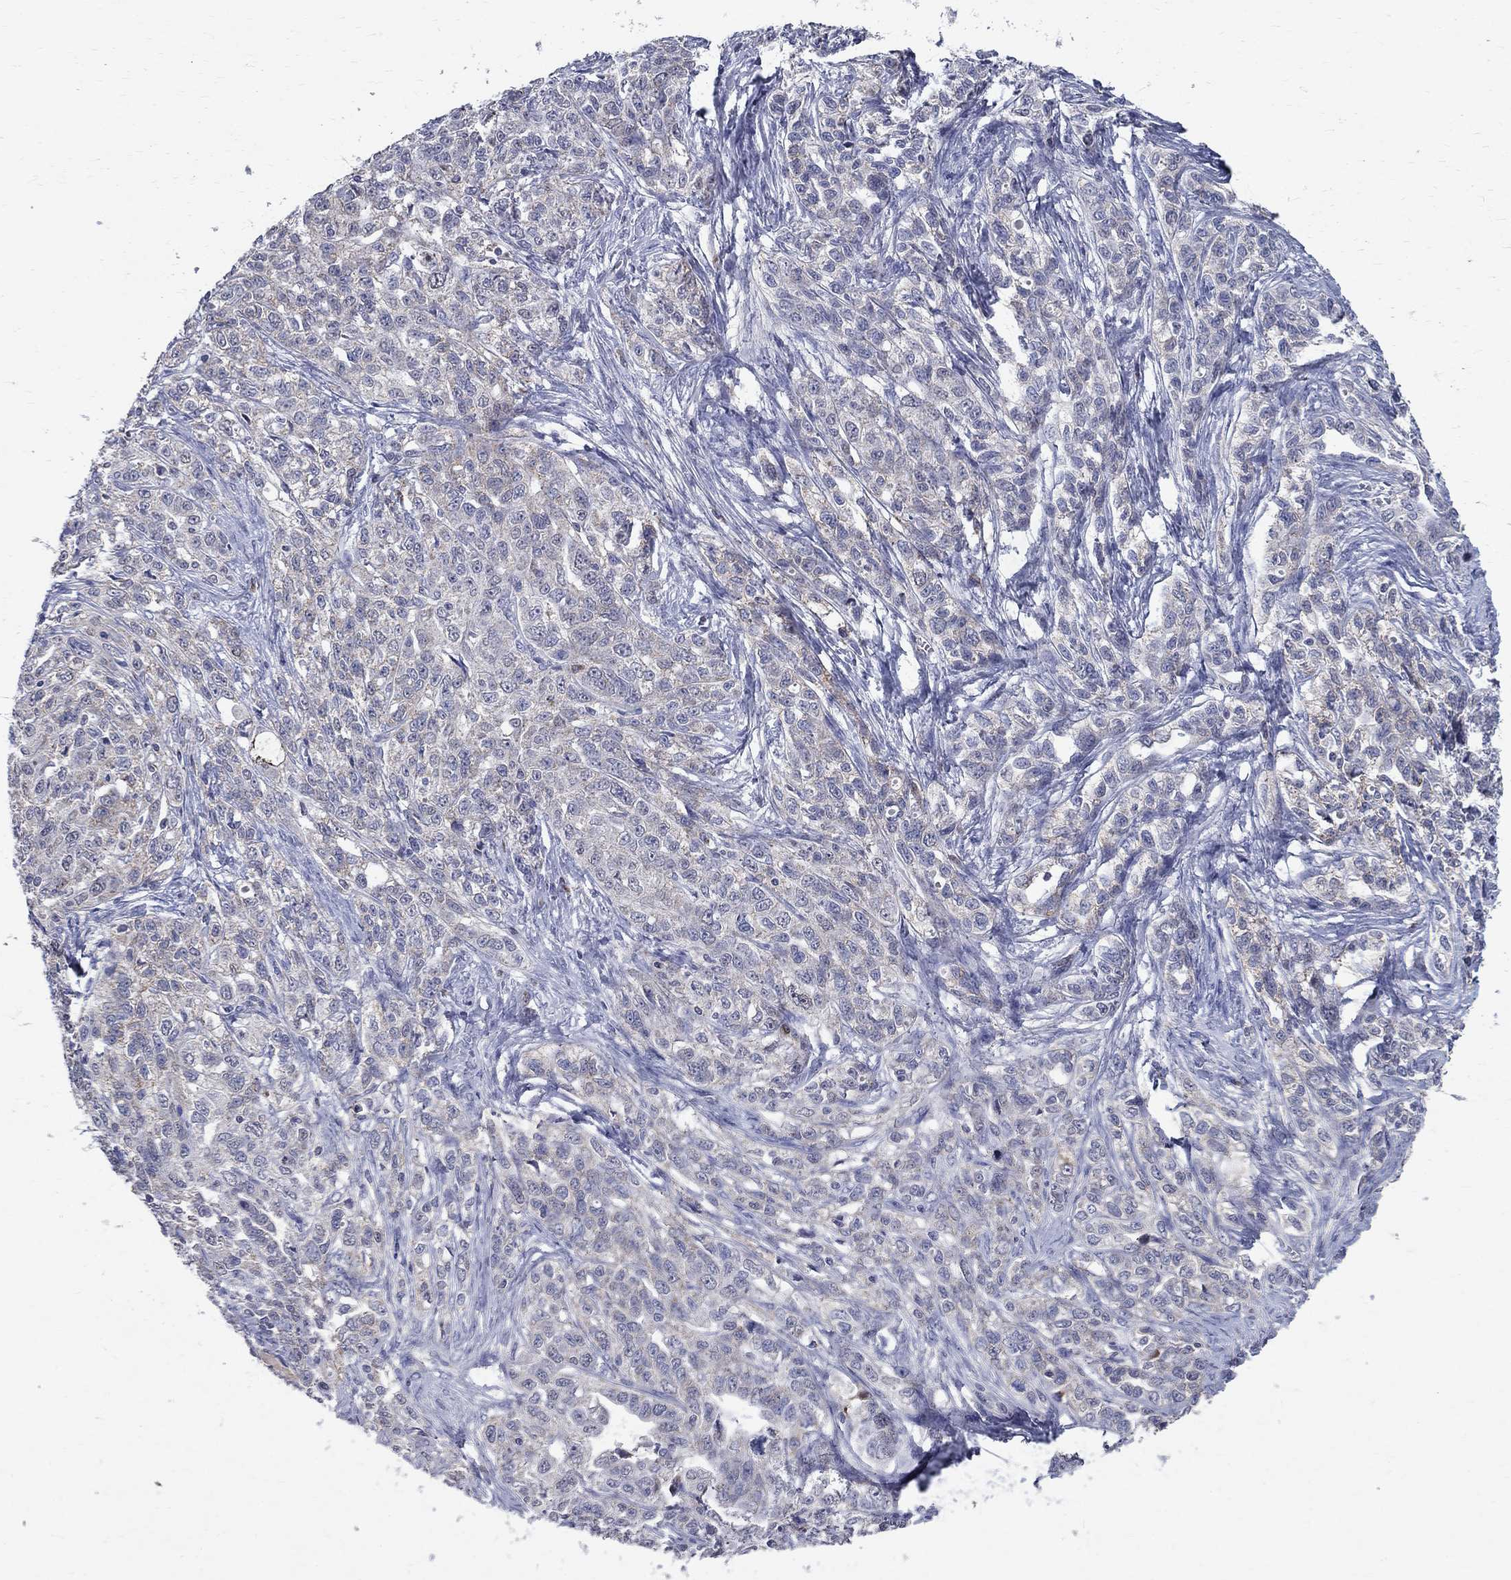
{"staining": {"intensity": "negative", "quantity": "none", "location": "none"}, "tissue": "ovarian cancer", "cell_type": "Tumor cells", "image_type": "cancer", "snomed": [{"axis": "morphology", "description": "Cystadenocarcinoma, serous, NOS"}, {"axis": "topography", "description": "Ovary"}], "caption": "Immunohistochemistry (IHC) micrograph of neoplastic tissue: human serous cystadenocarcinoma (ovarian) stained with DAB (3,3'-diaminobenzidine) displays no significant protein positivity in tumor cells.", "gene": "SLC4A10", "patient": {"sex": "female", "age": 71}}